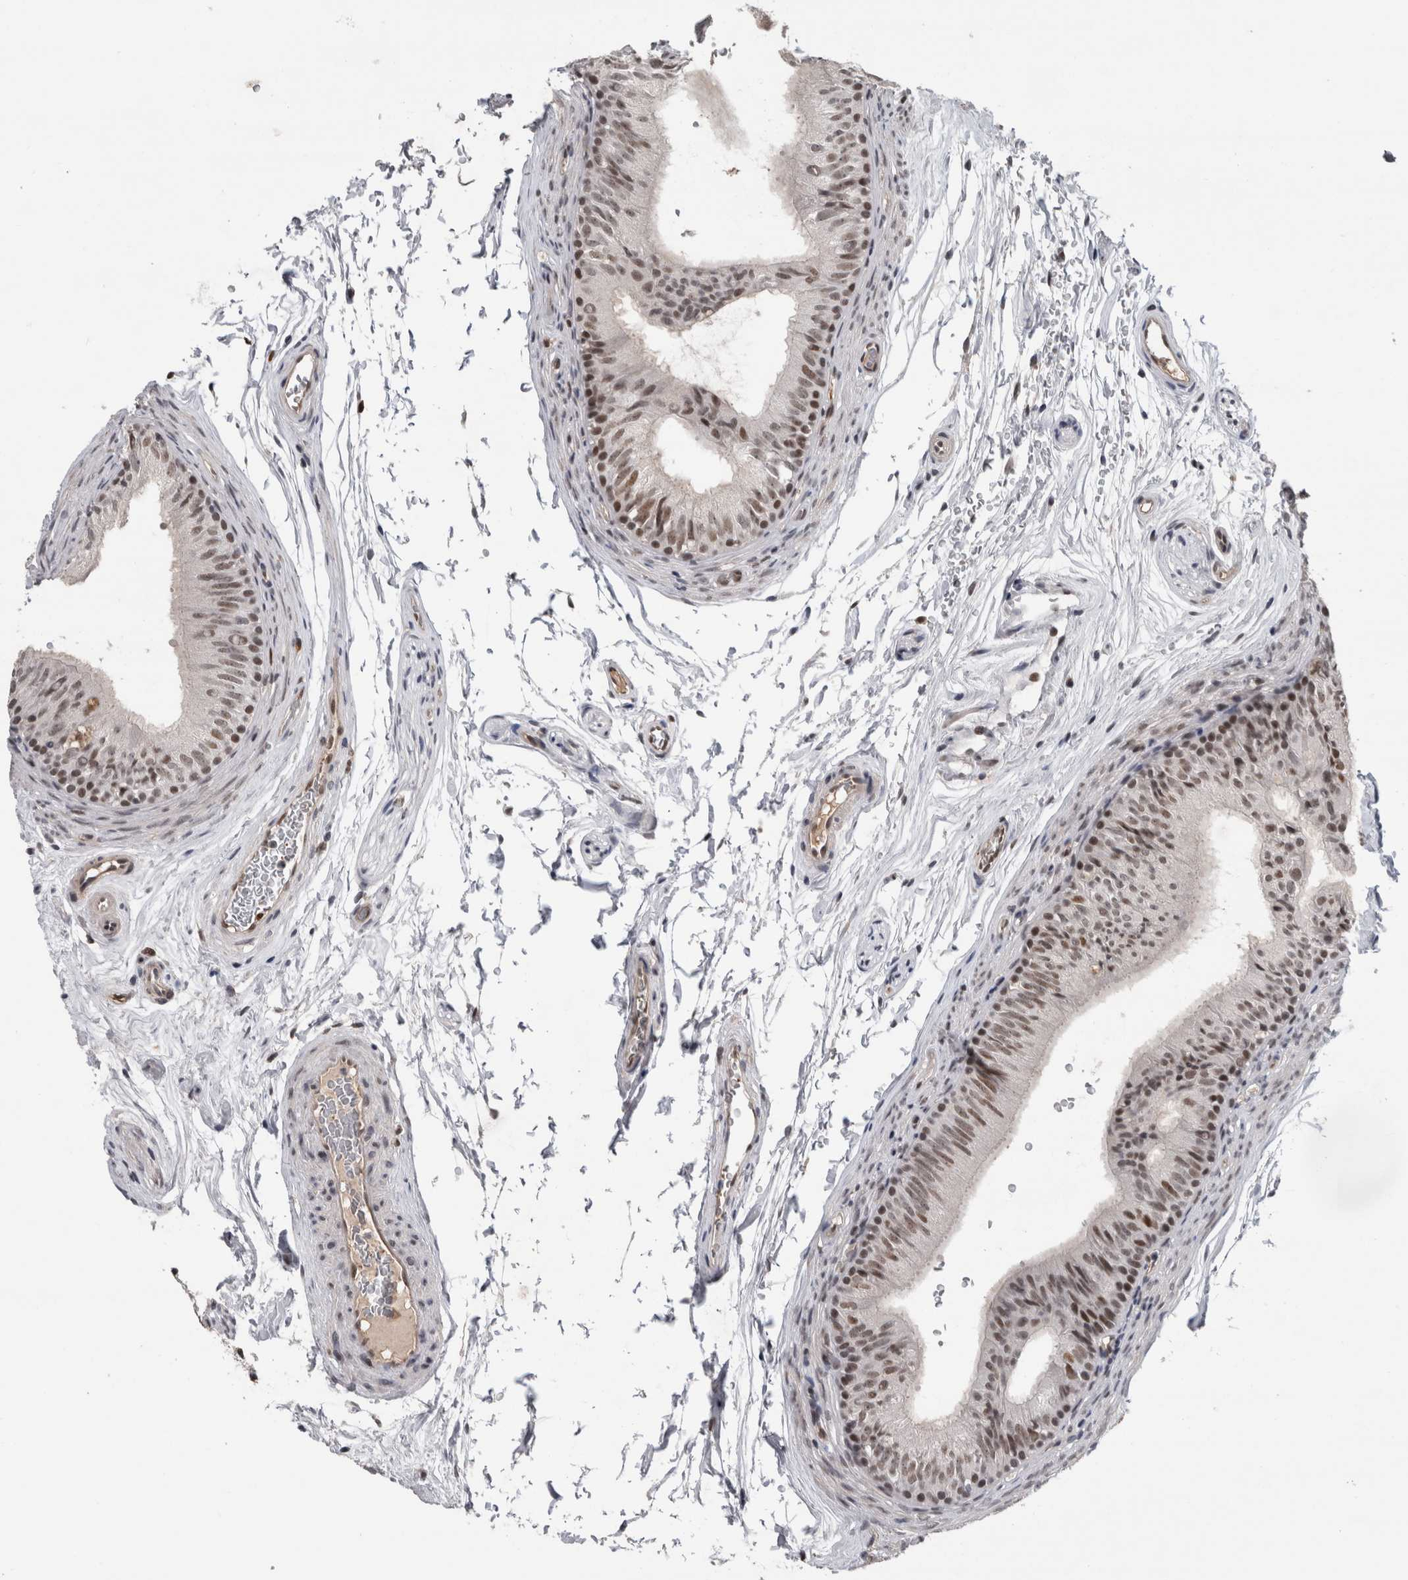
{"staining": {"intensity": "weak", "quantity": "25%-75%", "location": "nuclear"}, "tissue": "epididymis", "cell_type": "Glandular cells", "image_type": "normal", "snomed": [{"axis": "morphology", "description": "Normal tissue, NOS"}, {"axis": "topography", "description": "Epididymis"}], "caption": "This micrograph reveals IHC staining of benign epididymis, with low weak nuclear staining in about 25%-75% of glandular cells.", "gene": "POLD2", "patient": {"sex": "male", "age": 36}}